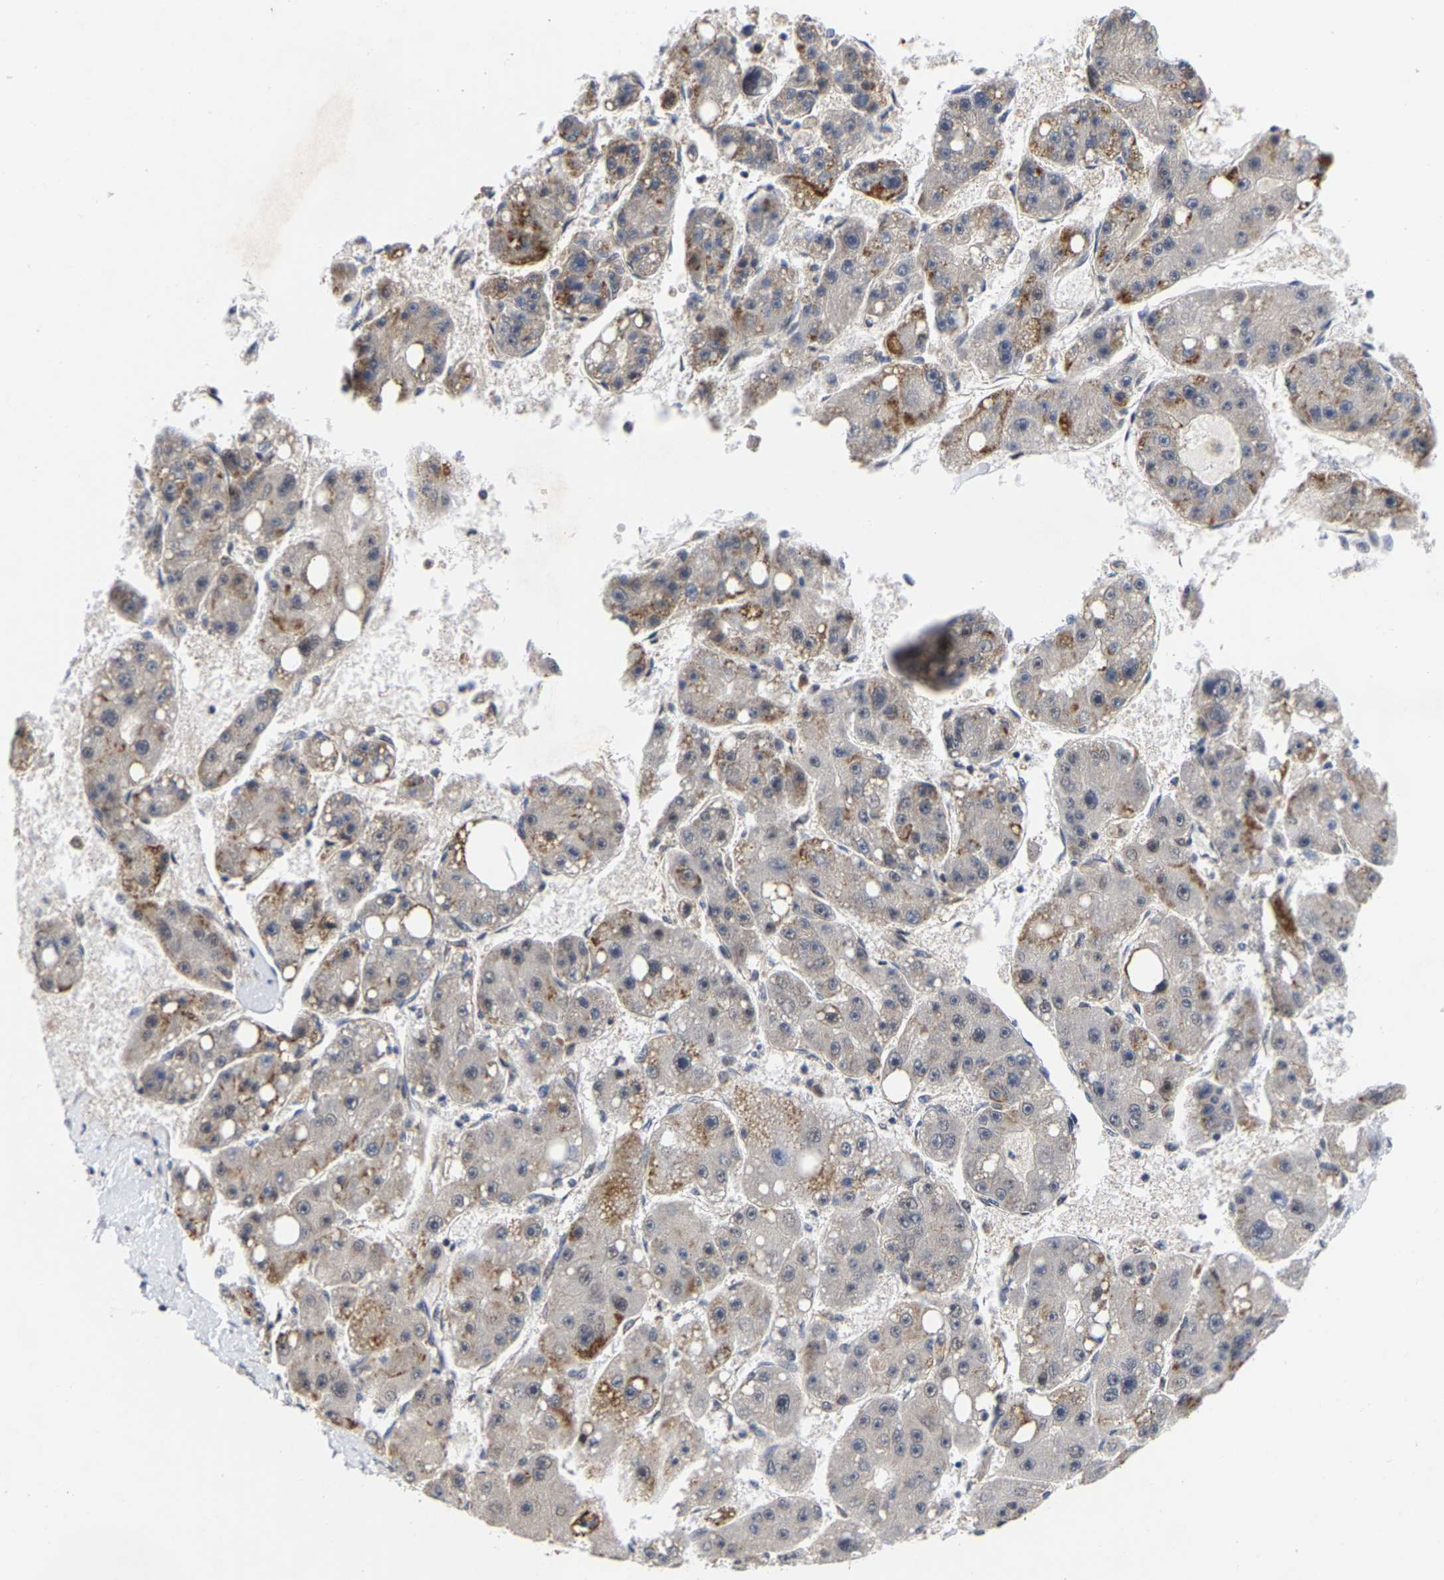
{"staining": {"intensity": "moderate", "quantity": "<25%", "location": "cytoplasmic/membranous"}, "tissue": "liver cancer", "cell_type": "Tumor cells", "image_type": "cancer", "snomed": [{"axis": "morphology", "description": "Carcinoma, Hepatocellular, NOS"}, {"axis": "topography", "description": "Liver"}], "caption": "IHC of human liver cancer (hepatocellular carcinoma) shows low levels of moderate cytoplasmic/membranous positivity in approximately <25% of tumor cells. (DAB IHC, brown staining for protein, blue staining for nuclei).", "gene": "CLIP2", "patient": {"sex": "female", "age": 61}}